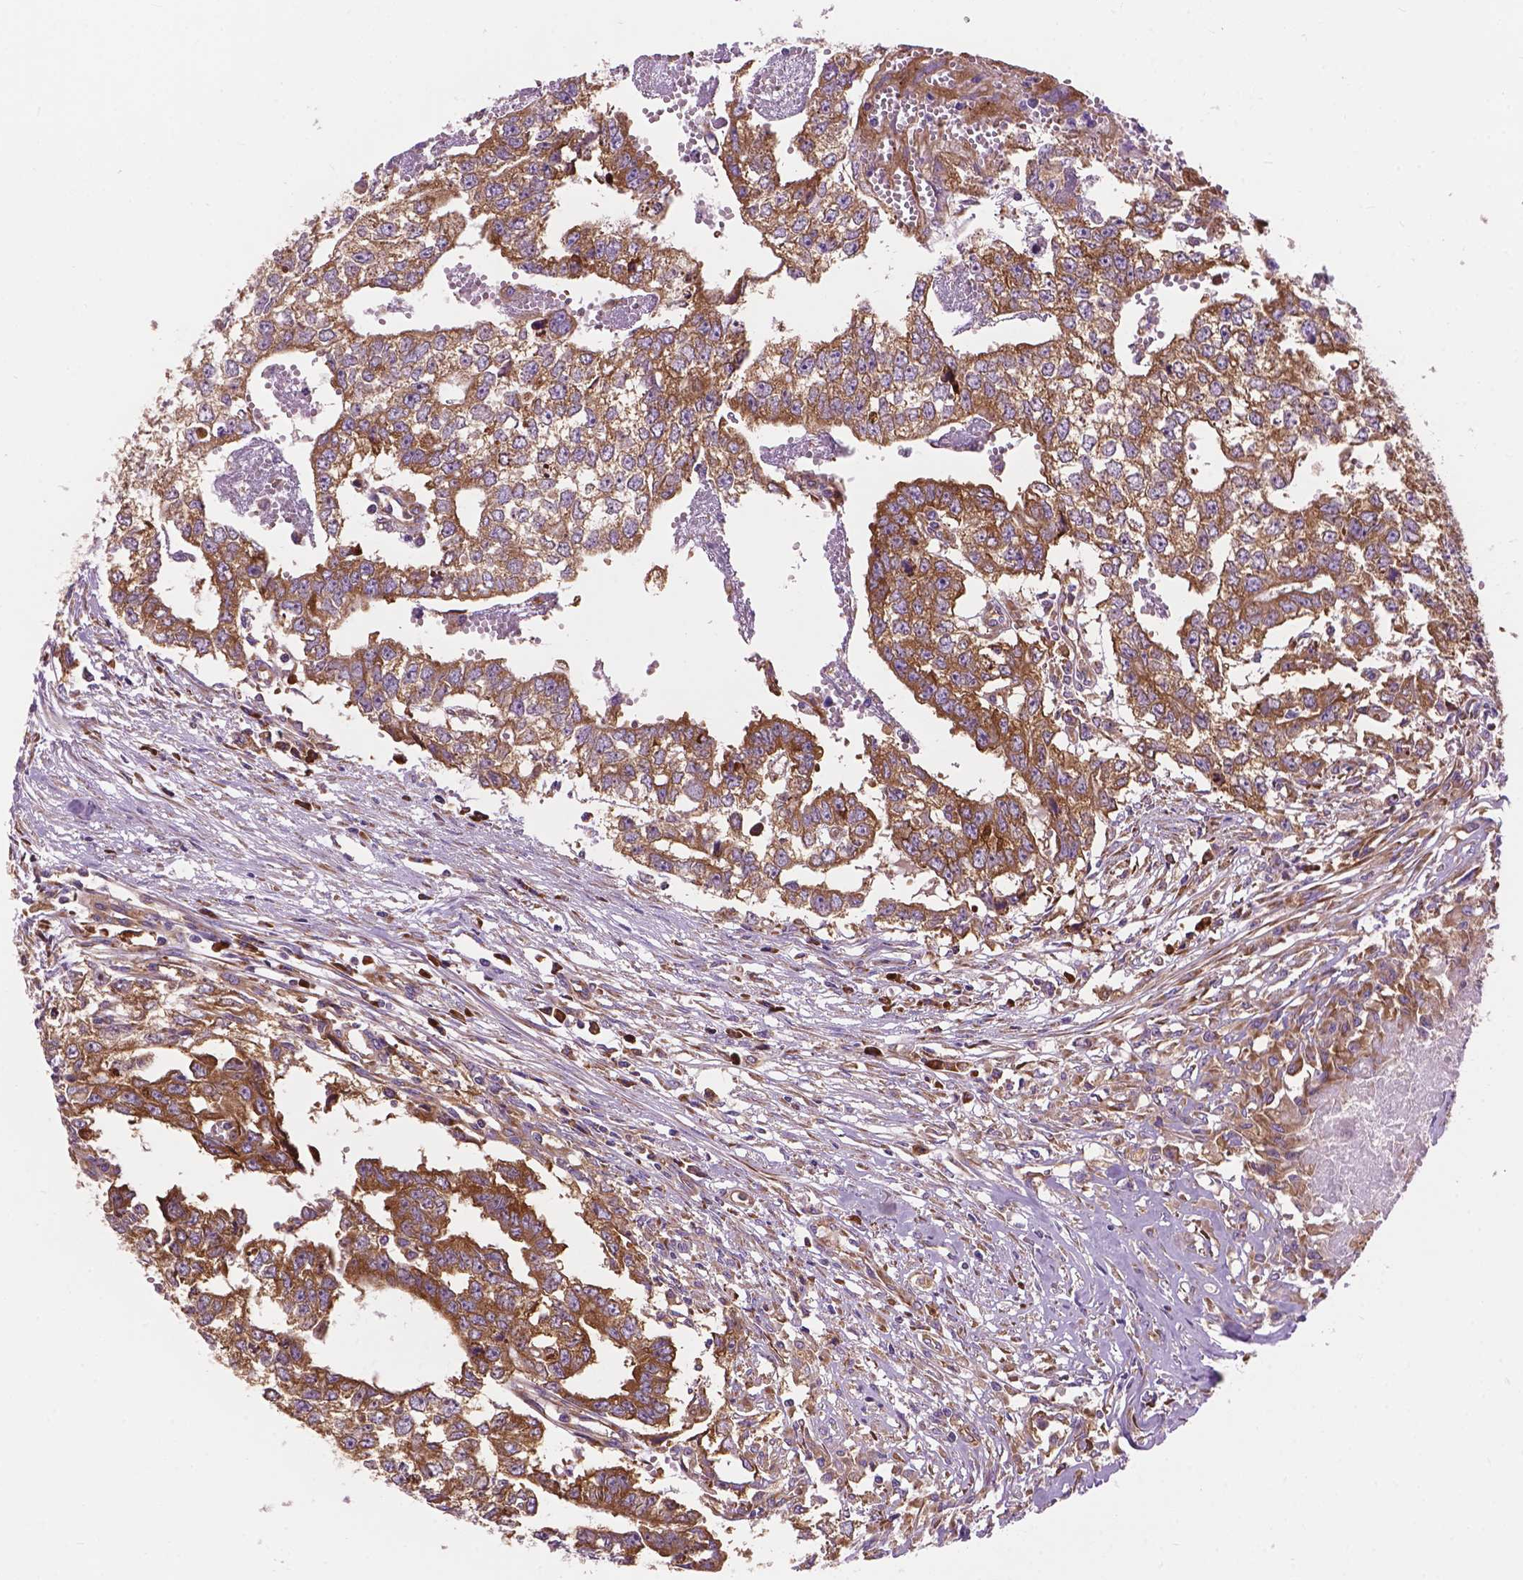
{"staining": {"intensity": "moderate", "quantity": ">75%", "location": "cytoplasmic/membranous"}, "tissue": "testis cancer", "cell_type": "Tumor cells", "image_type": "cancer", "snomed": [{"axis": "morphology", "description": "Carcinoma, Embryonal, NOS"}, {"axis": "morphology", "description": "Teratoma, malignant, NOS"}, {"axis": "topography", "description": "Testis"}], "caption": "Immunohistochemistry (IHC) of human embryonal carcinoma (testis) demonstrates medium levels of moderate cytoplasmic/membranous staining in about >75% of tumor cells.", "gene": "RPL37A", "patient": {"sex": "male", "age": 24}}